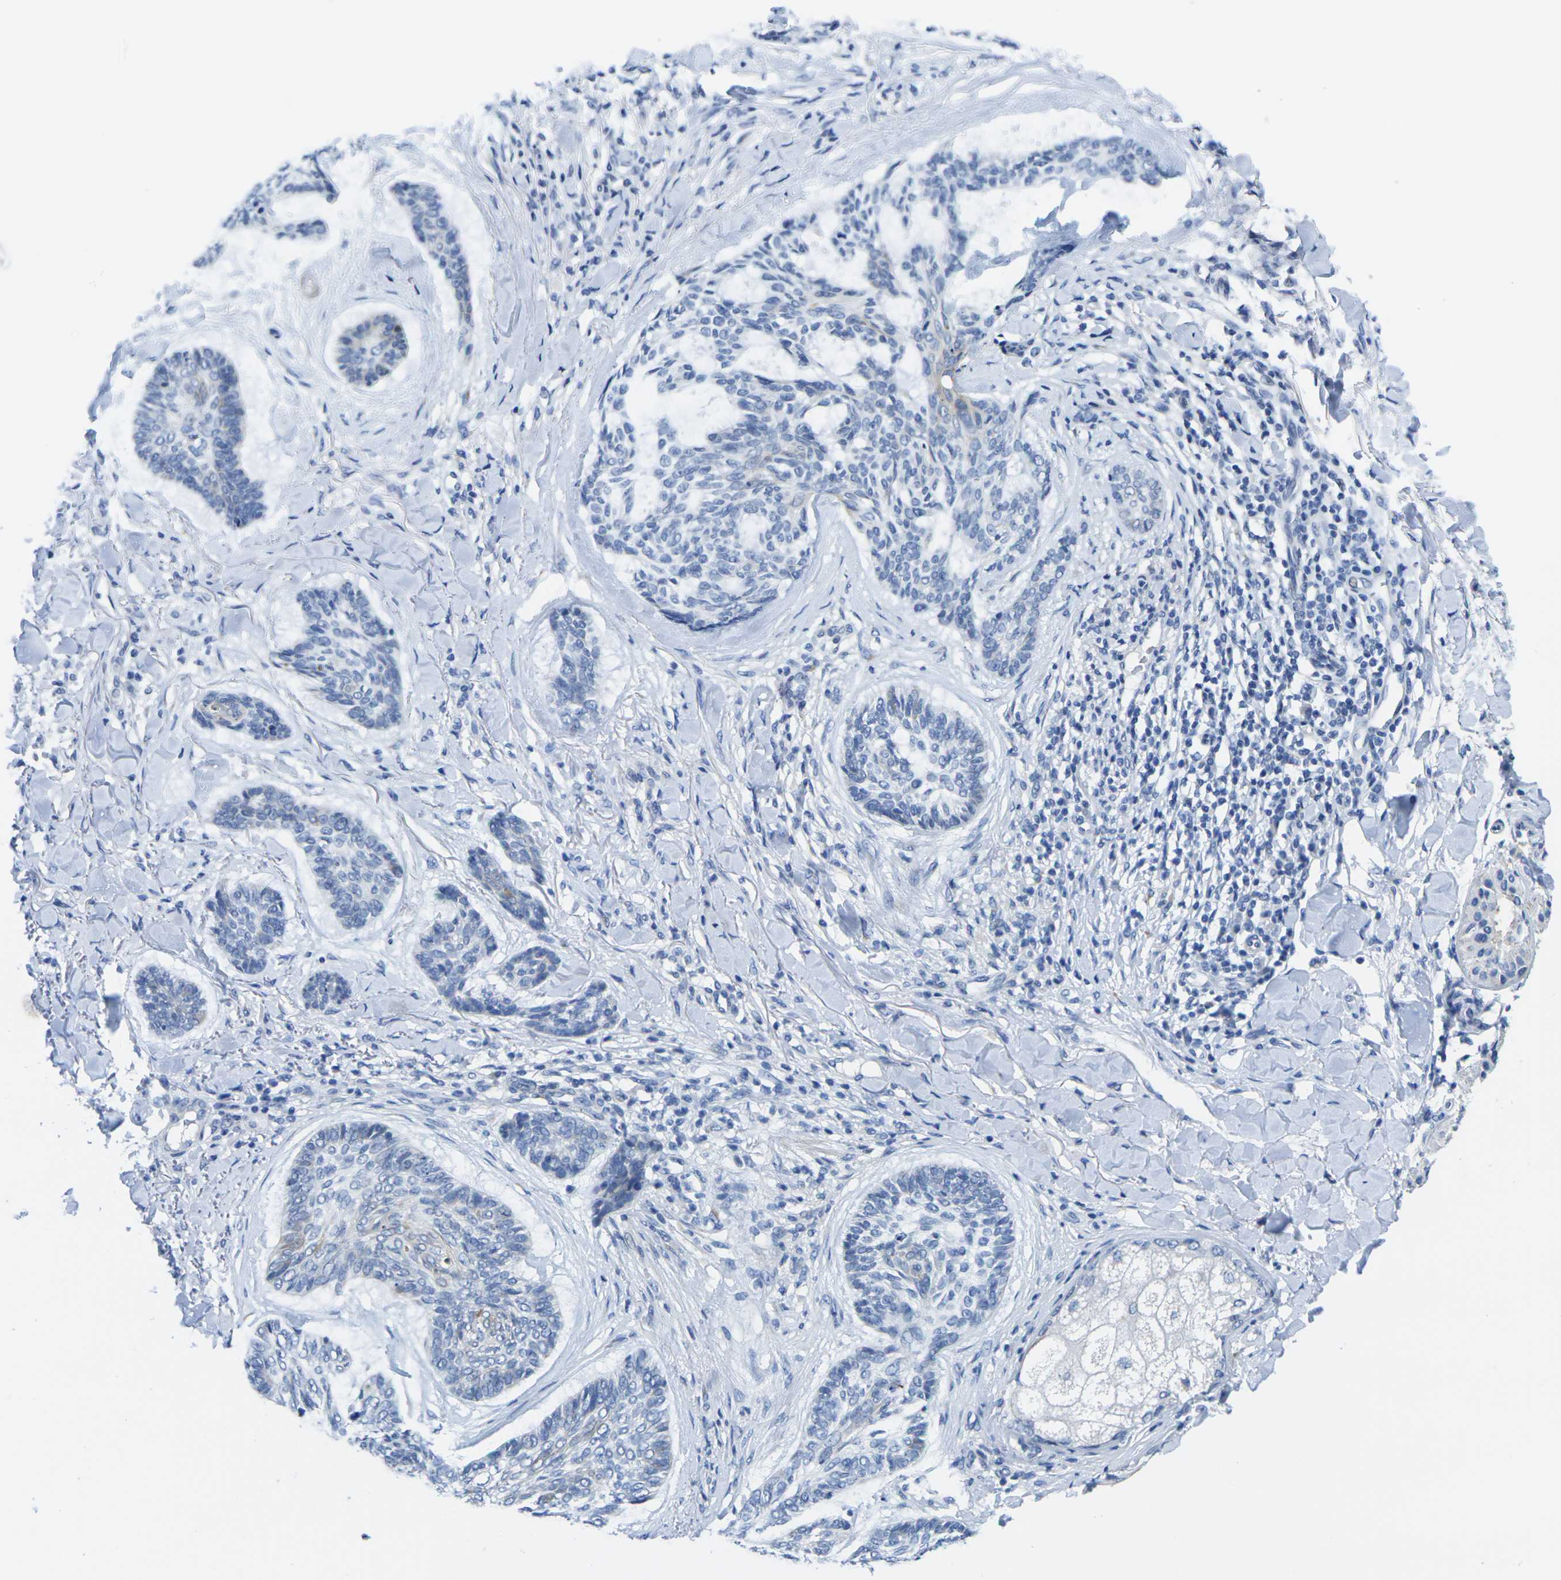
{"staining": {"intensity": "moderate", "quantity": "25%-75%", "location": "cytoplasmic/membranous"}, "tissue": "skin cancer", "cell_type": "Tumor cells", "image_type": "cancer", "snomed": [{"axis": "morphology", "description": "Basal cell carcinoma"}, {"axis": "topography", "description": "Skin"}], "caption": "This micrograph exhibits immunohistochemistry staining of human skin cancer (basal cell carcinoma), with medium moderate cytoplasmic/membranous expression in approximately 25%-75% of tumor cells.", "gene": "CRK", "patient": {"sex": "male", "age": 43}}